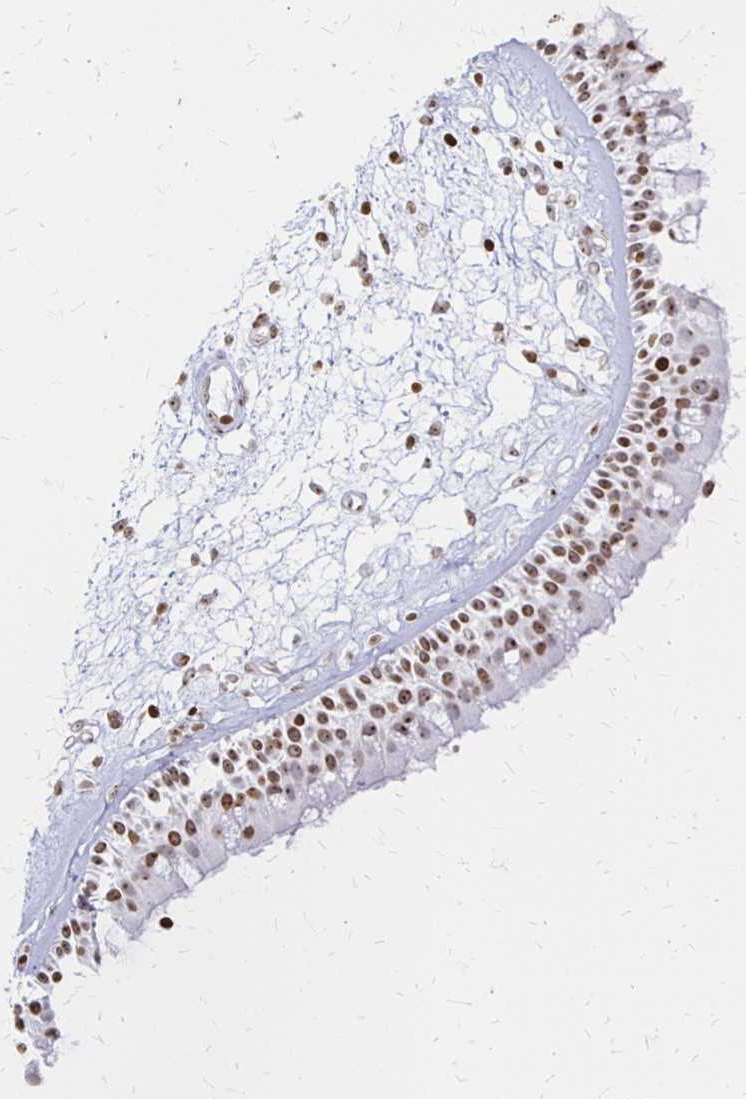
{"staining": {"intensity": "moderate", "quantity": ">75%", "location": "nuclear"}, "tissue": "nasopharynx", "cell_type": "Respiratory epithelial cells", "image_type": "normal", "snomed": [{"axis": "morphology", "description": "Normal tissue, NOS"}, {"axis": "topography", "description": "Nasopharynx"}], "caption": "Immunohistochemistry staining of unremarkable nasopharynx, which reveals medium levels of moderate nuclear positivity in about >75% of respiratory epithelial cells indicating moderate nuclear protein expression. The staining was performed using DAB (3,3'-diaminobenzidine) (brown) for protein detection and nuclei were counterstained in hematoxylin (blue).", "gene": "ZNF280C", "patient": {"sex": "female", "age": 70}}